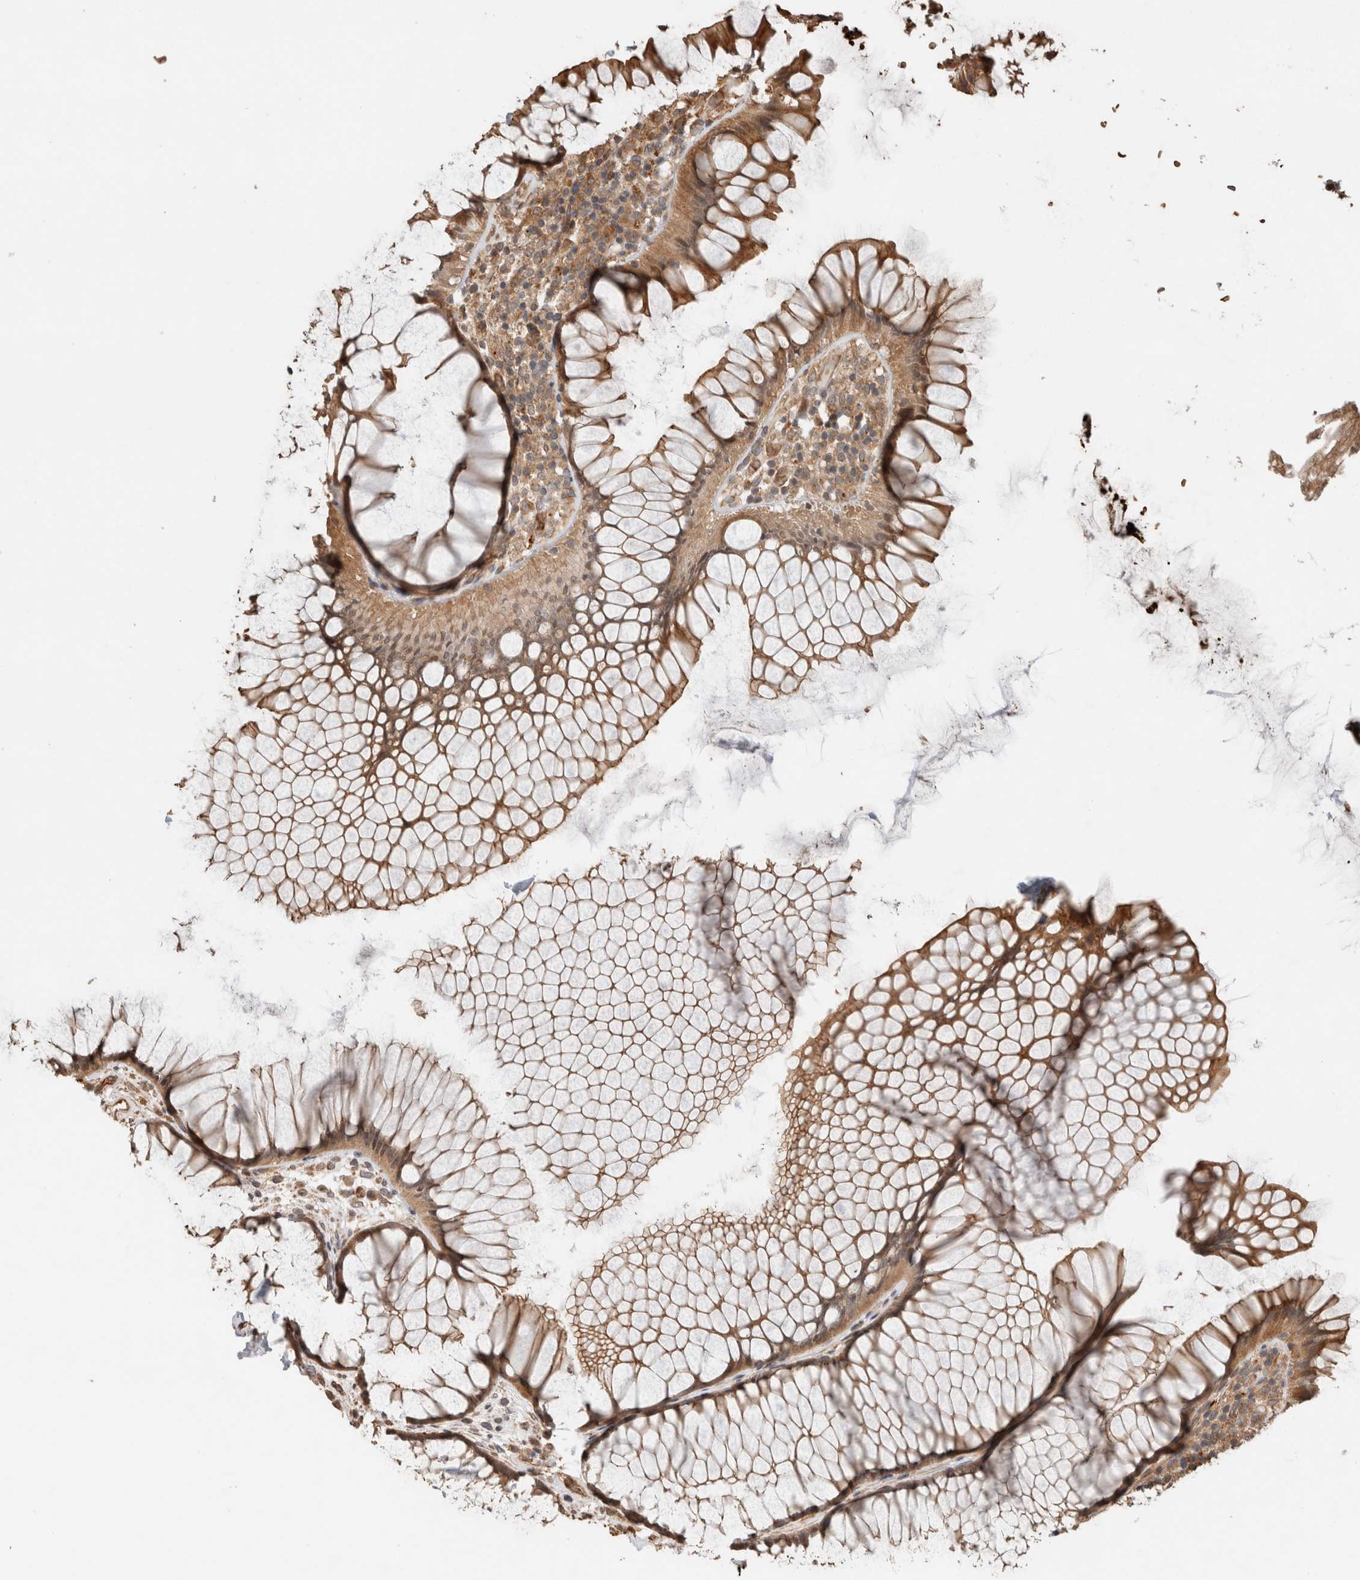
{"staining": {"intensity": "moderate", "quantity": ">75%", "location": "cytoplasmic/membranous"}, "tissue": "rectum", "cell_type": "Glandular cells", "image_type": "normal", "snomed": [{"axis": "morphology", "description": "Normal tissue, NOS"}, {"axis": "topography", "description": "Rectum"}], "caption": "The image exhibits a brown stain indicating the presence of a protein in the cytoplasmic/membranous of glandular cells in rectum. (Stains: DAB in brown, nuclei in blue, Microscopy: brightfield microscopy at high magnification).", "gene": "OTUD6B", "patient": {"sex": "male", "age": 51}}